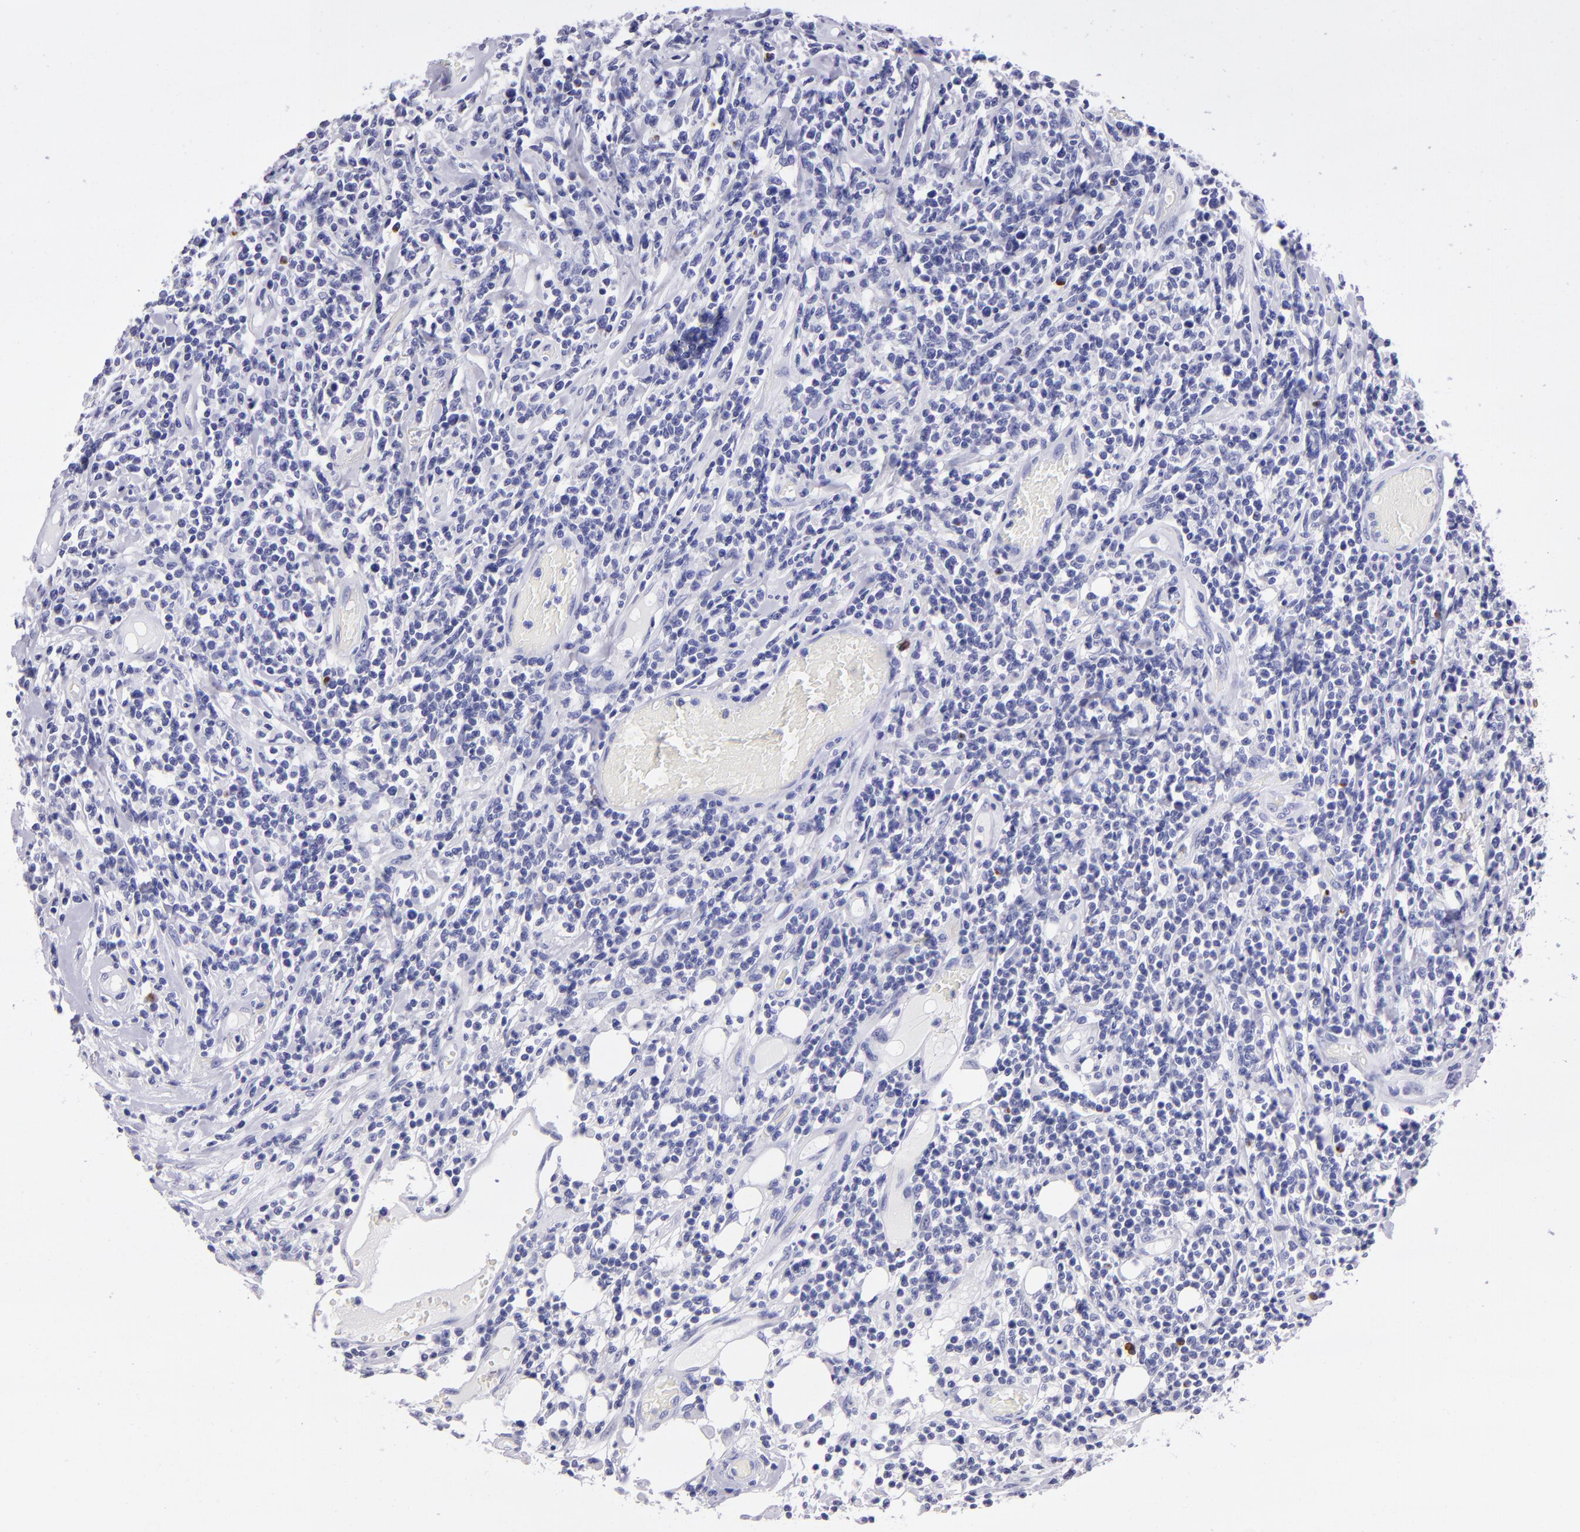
{"staining": {"intensity": "negative", "quantity": "none", "location": "none"}, "tissue": "lymphoma", "cell_type": "Tumor cells", "image_type": "cancer", "snomed": [{"axis": "morphology", "description": "Malignant lymphoma, non-Hodgkin's type, High grade"}, {"axis": "topography", "description": "Colon"}], "caption": "This micrograph is of malignant lymphoma, non-Hodgkin's type (high-grade) stained with immunohistochemistry to label a protein in brown with the nuclei are counter-stained blue. There is no positivity in tumor cells.", "gene": "TYRP1", "patient": {"sex": "male", "age": 82}}